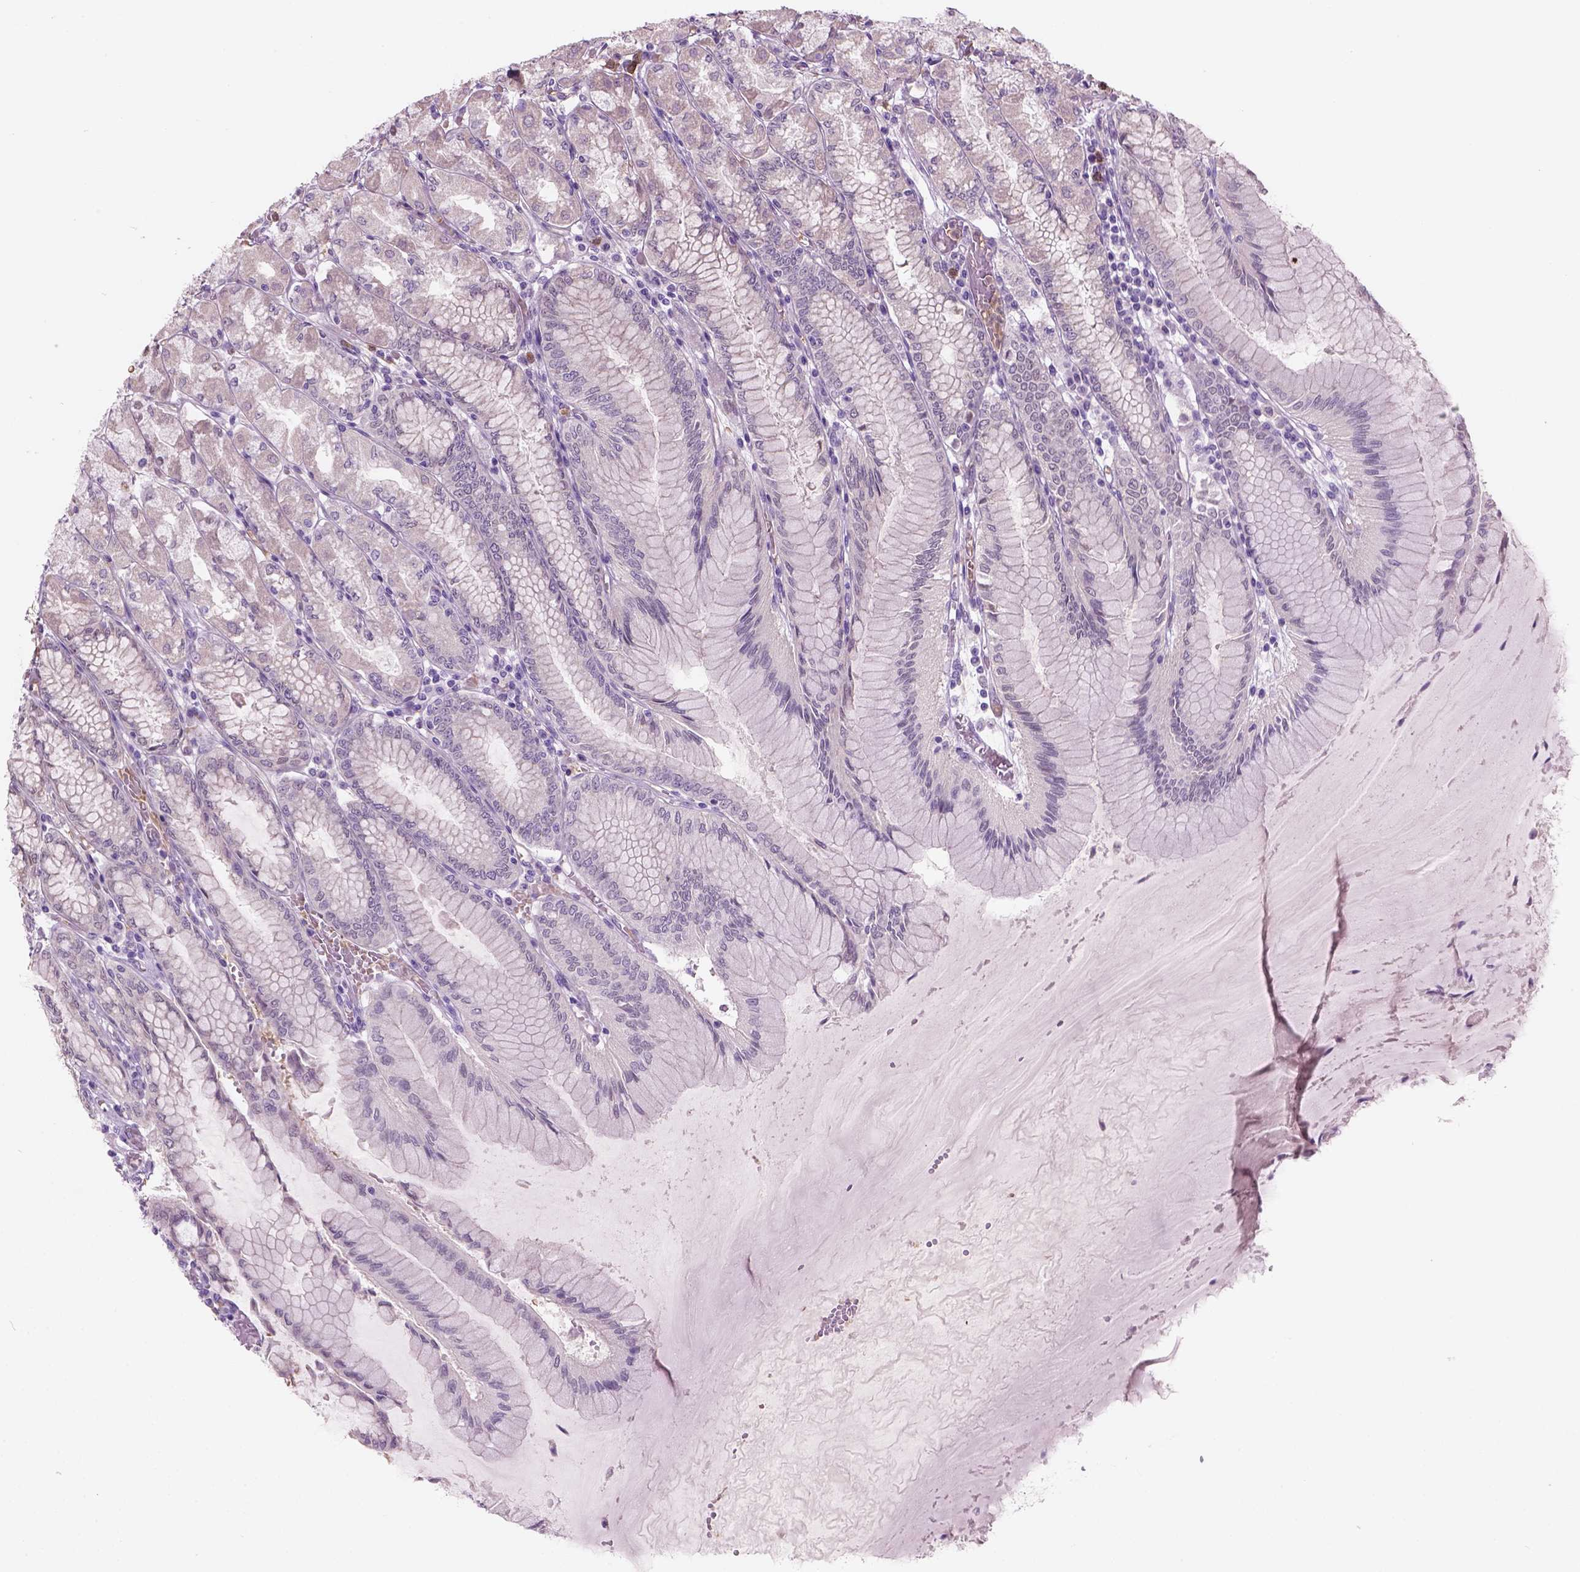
{"staining": {"intensity": "negative", "quantity": "none", "location": "none"}, "tissue": "stomach", "cell_type": "Glandular cells", "image_type": "normal", "snomed": [{"axis": "morphology", "description": "Normal tissue, NOS"}, {"axis": "topography", "description": "Stomach, upper"}], "caption": "High magnification brightfield microscopy of normal stomach stained with DAB (3,3'-diaminobenzidine) (brown) and counterstained with hematoxylin (blue): glandular cells show no significant staining. Nuclei are stained in blue.", "gene": "CD84", "patient": {"sex": "male", "age": 69}}